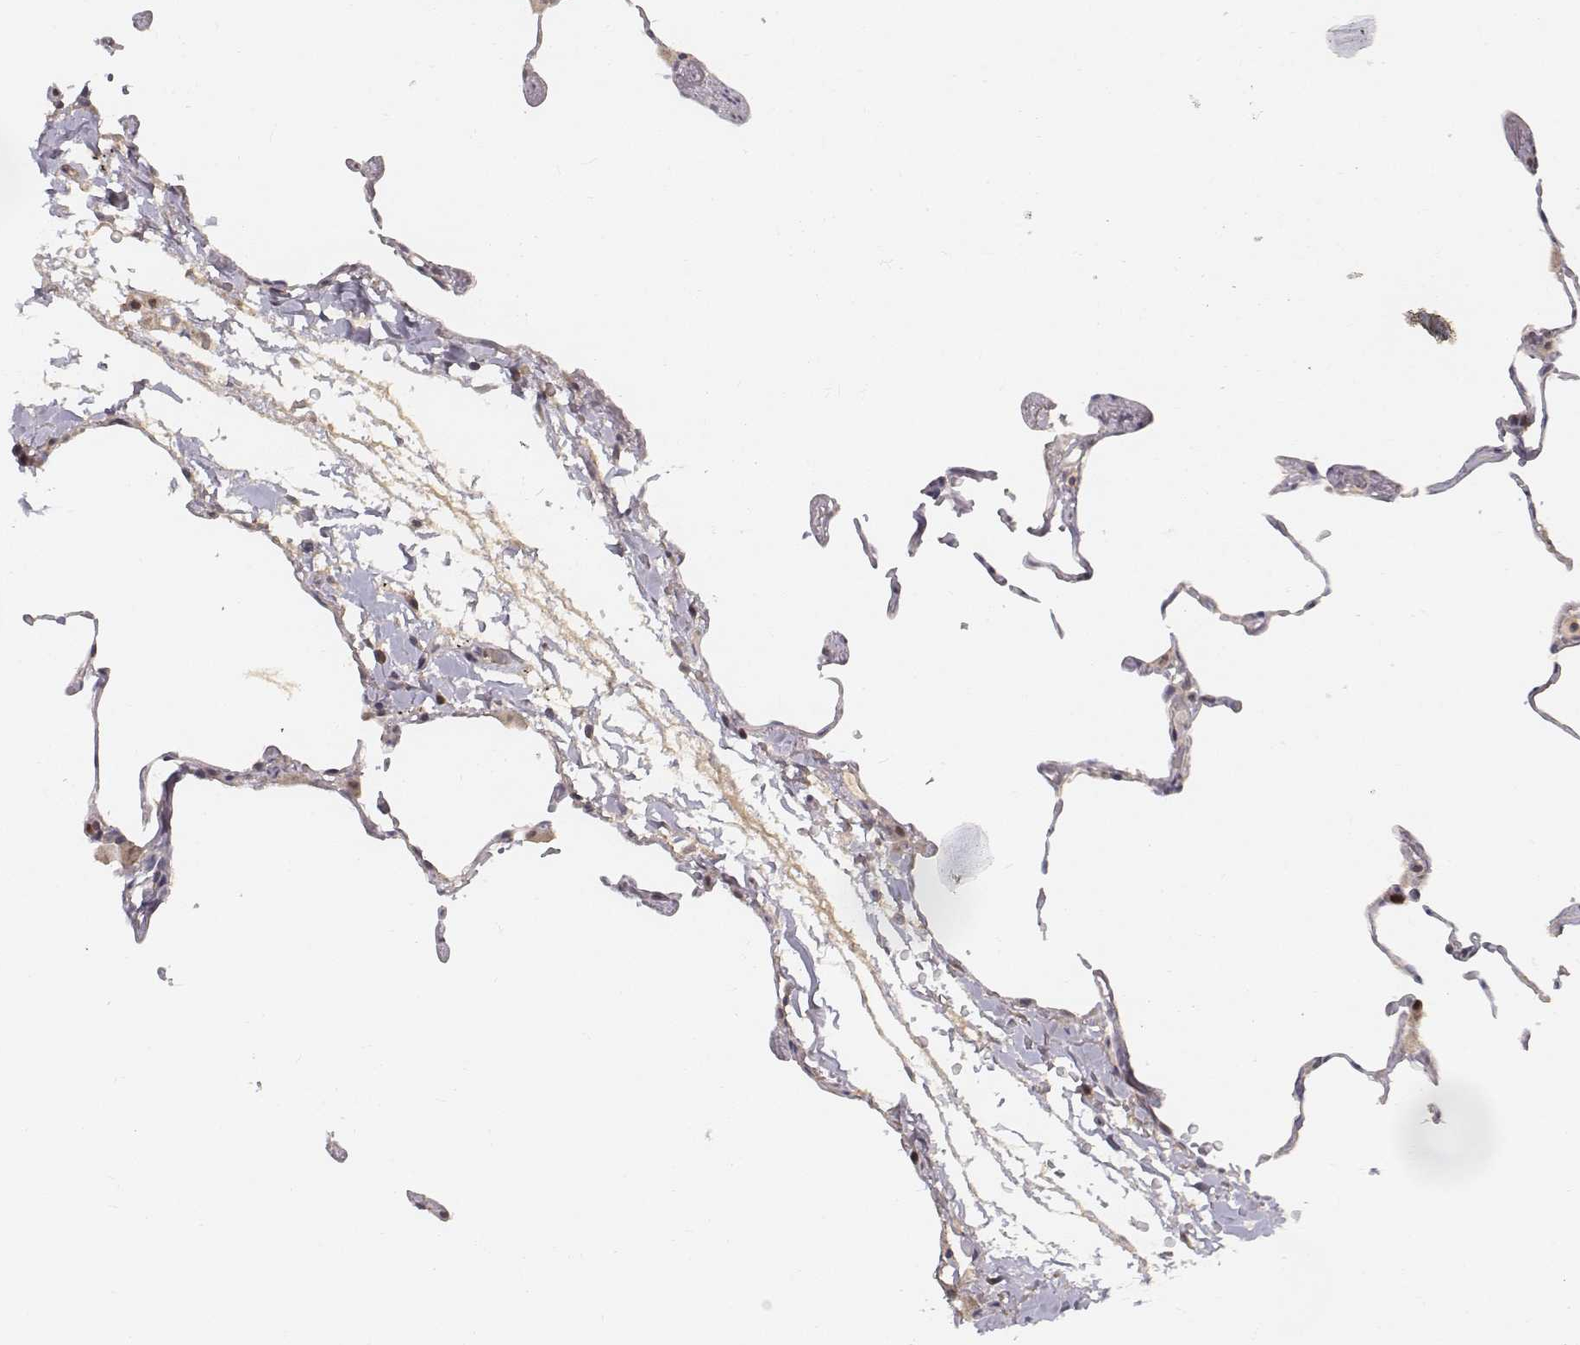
{"staining": {"intensity": "negative", "quantity": "none", "location": "none"}, "tissue": "lung", "cell_type": "Alveolar cells", "image_type": "normal", "snomed": [{"axis": "morphology", "description": "Normal tissue, NOS"}, {"axis": "topography", "description": "Lung"}], "caption": "A high-resolution photomicrograph shows immunohistochemistry staining of unremarkable lung, which exhibits no significant staining in alveolar cells.", "gene": "FANCD2", "patient": {"sex": "female", "age": 57}}